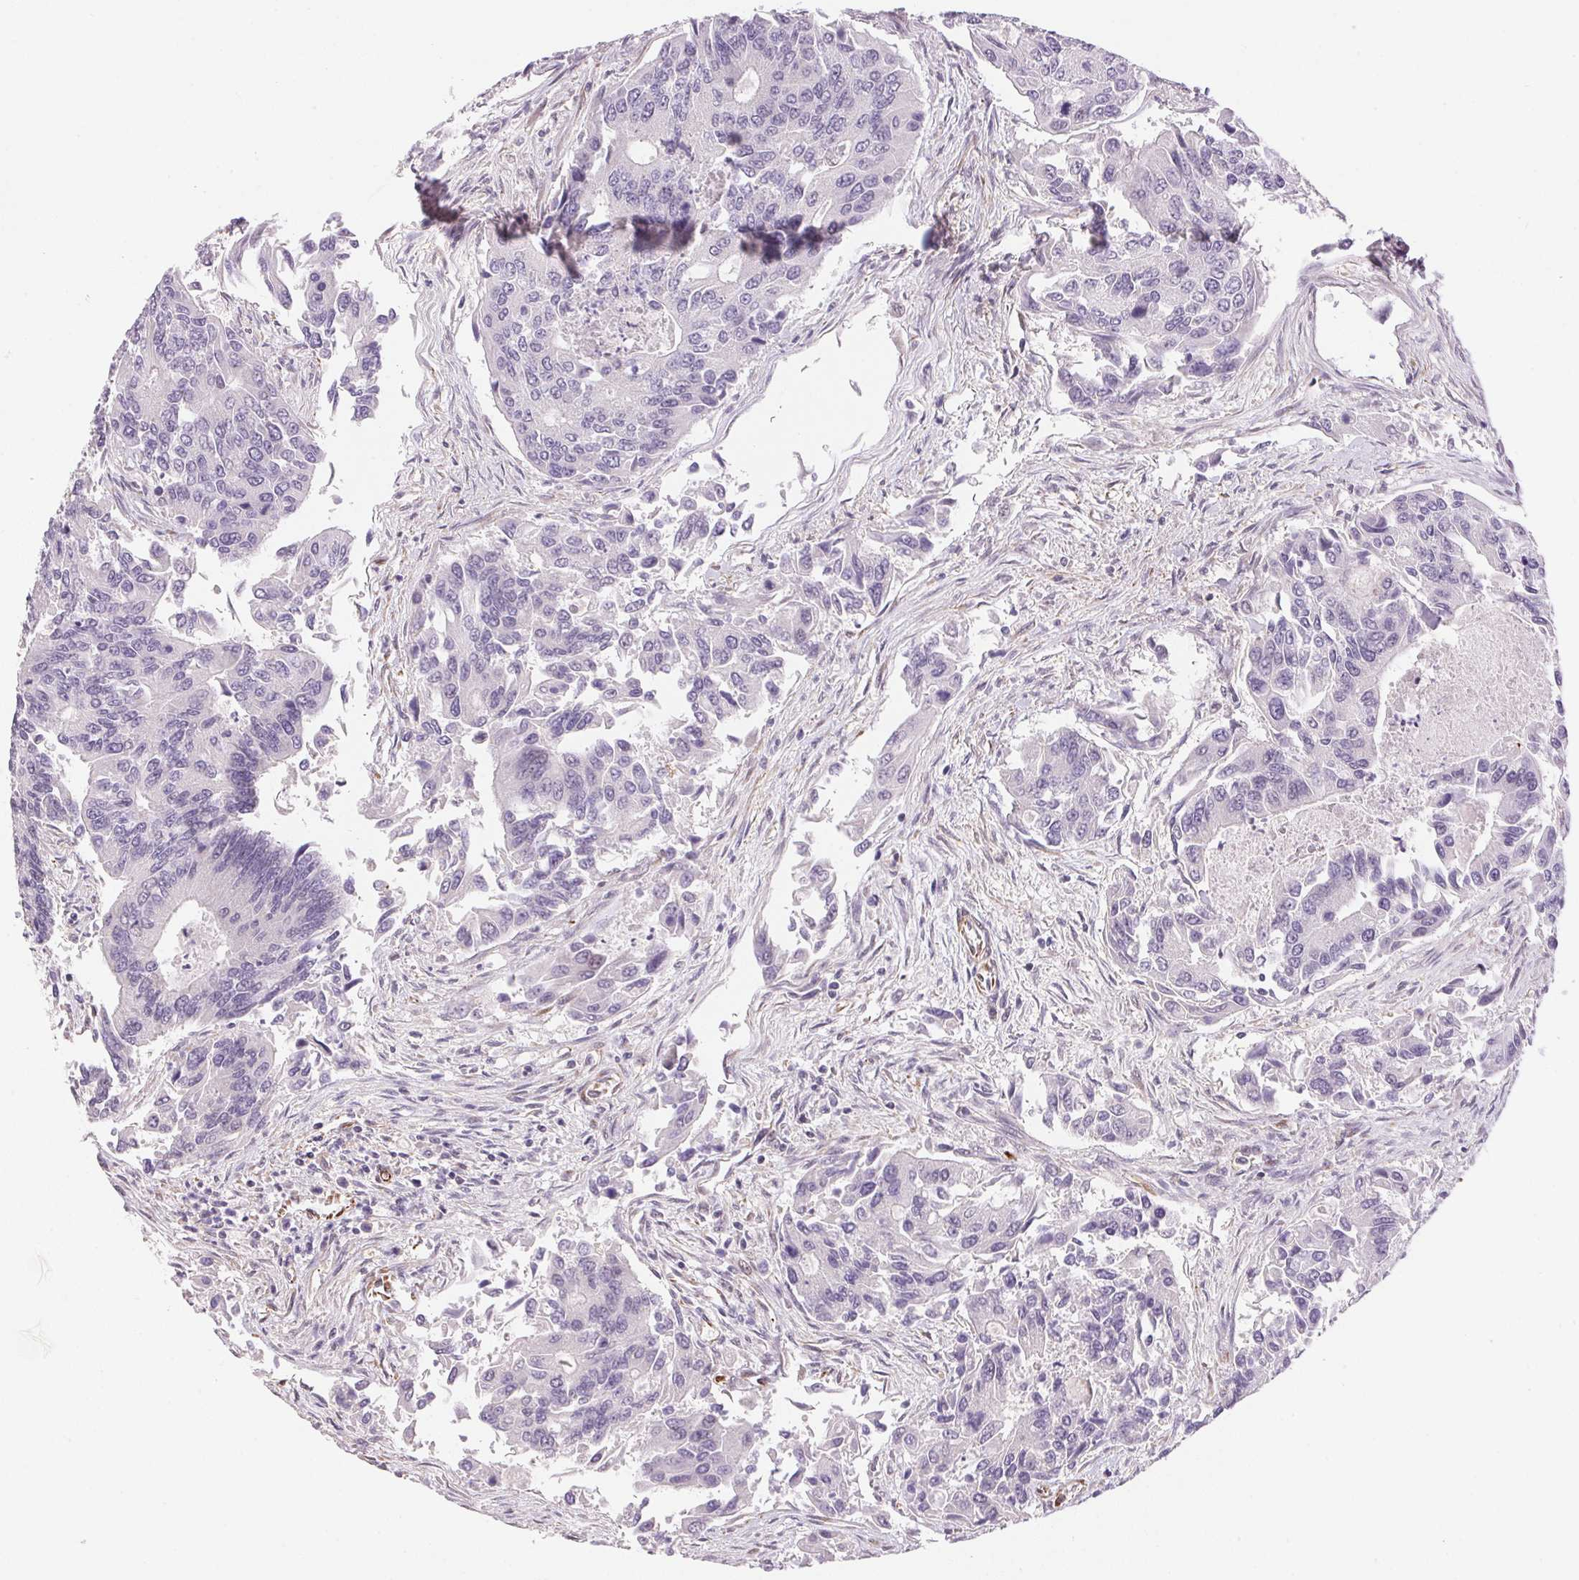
{"staining": {"intensity": "negative", "quantity": "none", "location": "none"}, "tissue": "colorectal cancer", "cell_type": "Tumor cells", "image_type": "cancer", "snomed": [{"axis": "morphology", "description": "Adenocarcinoma, NOS"}, {"axis": "topography", "description": "Colon"}], "caption": "An immunohistochemistry histopathology image of colorectal cancer (adenocarcinoma) is shown. There is no staining in tumor cells of colorectal cancer (adenocarcinoma).", "gene": "GYG2", "patient": {"sex": "female", "age": 67}}